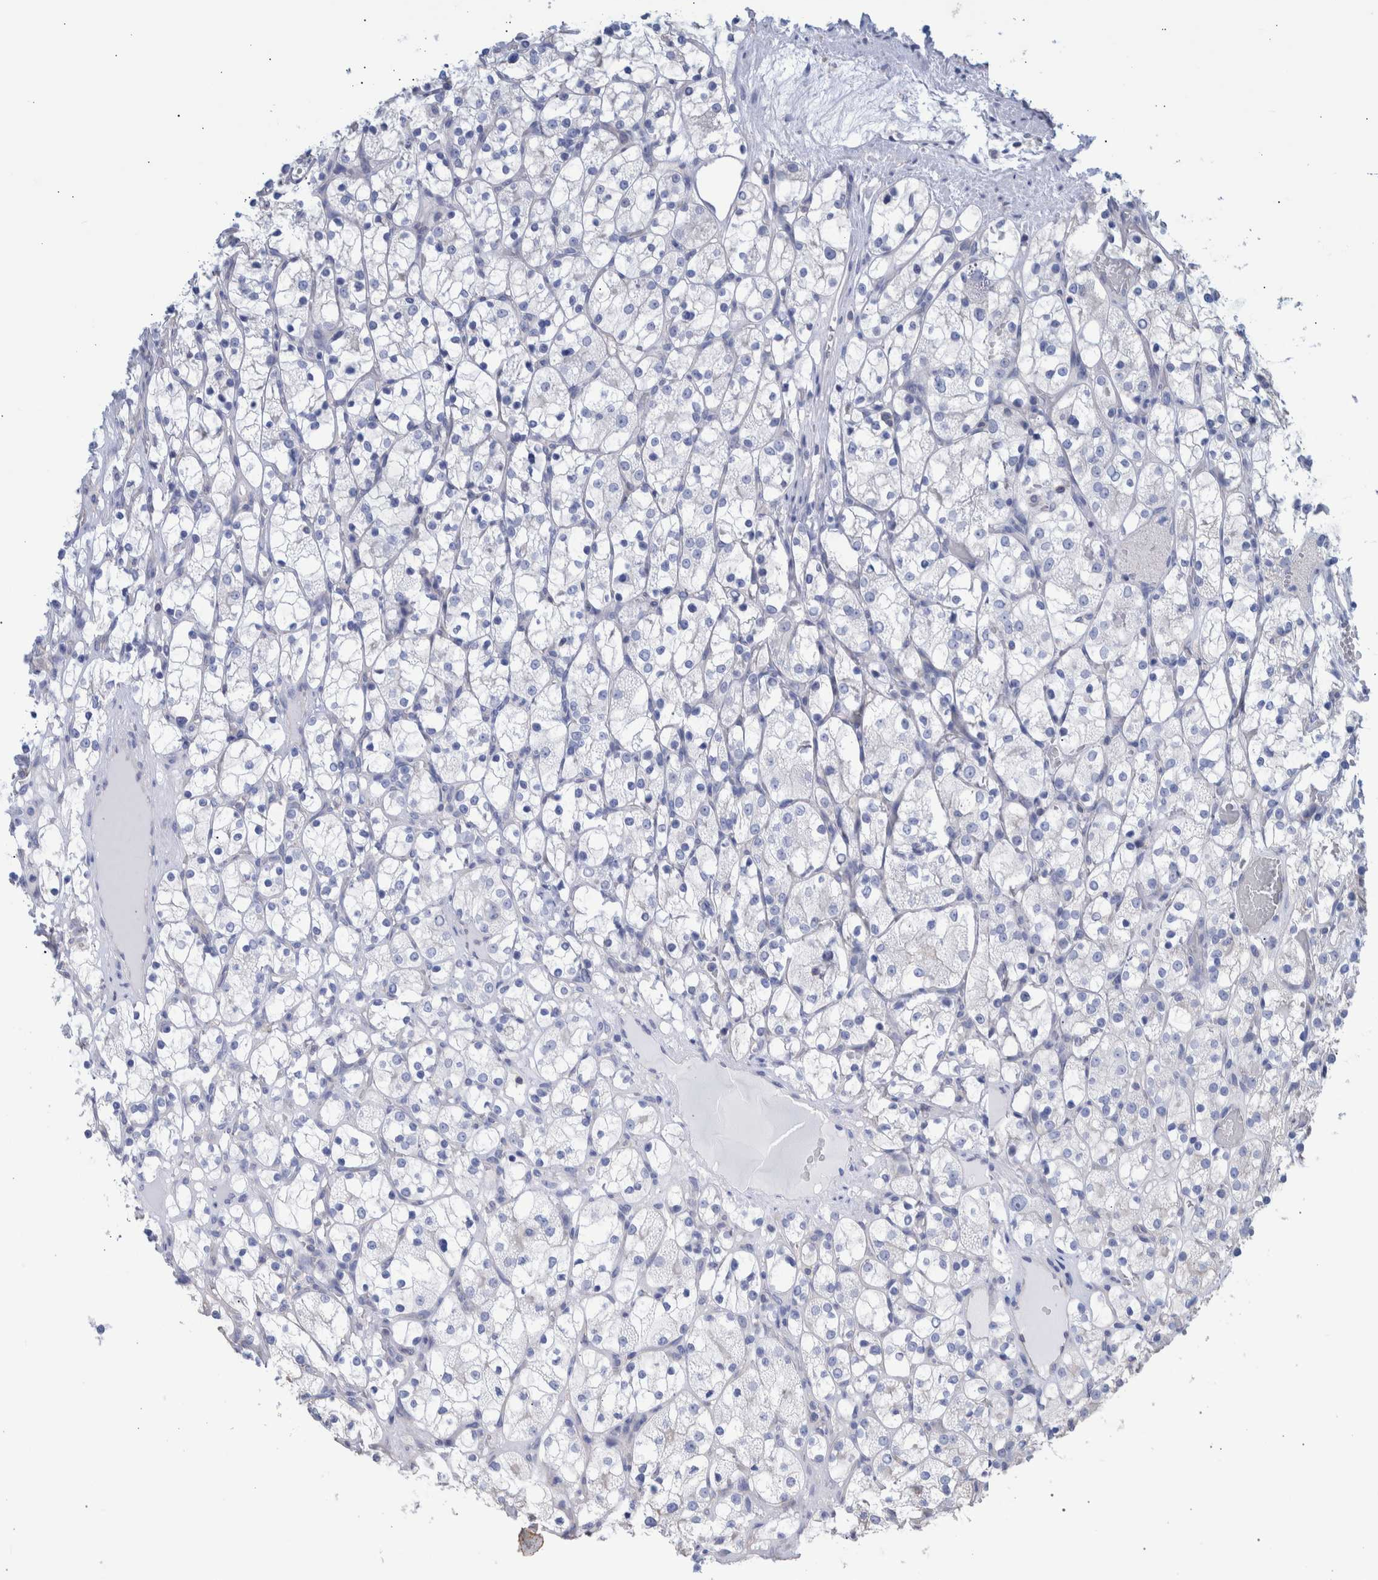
{"staining": {"intensity": "negative", "quantity": "none", "location": "none"}, "tissue": "renal cancer", "cell_type": "Tumor cells", "image_type": "cancer", "snomed": [{"axis": "morphology", "description": "Adenocarcinoma, NOS"}, {"axis": "topography", "description": "Kidney"}], "caption": "The histopathology image exhibits no significant positivity in tumor cells of adenocarcinoma (renal).", "gene": "PPP3CC", "patient": {"sex": "female", "age": 69}}